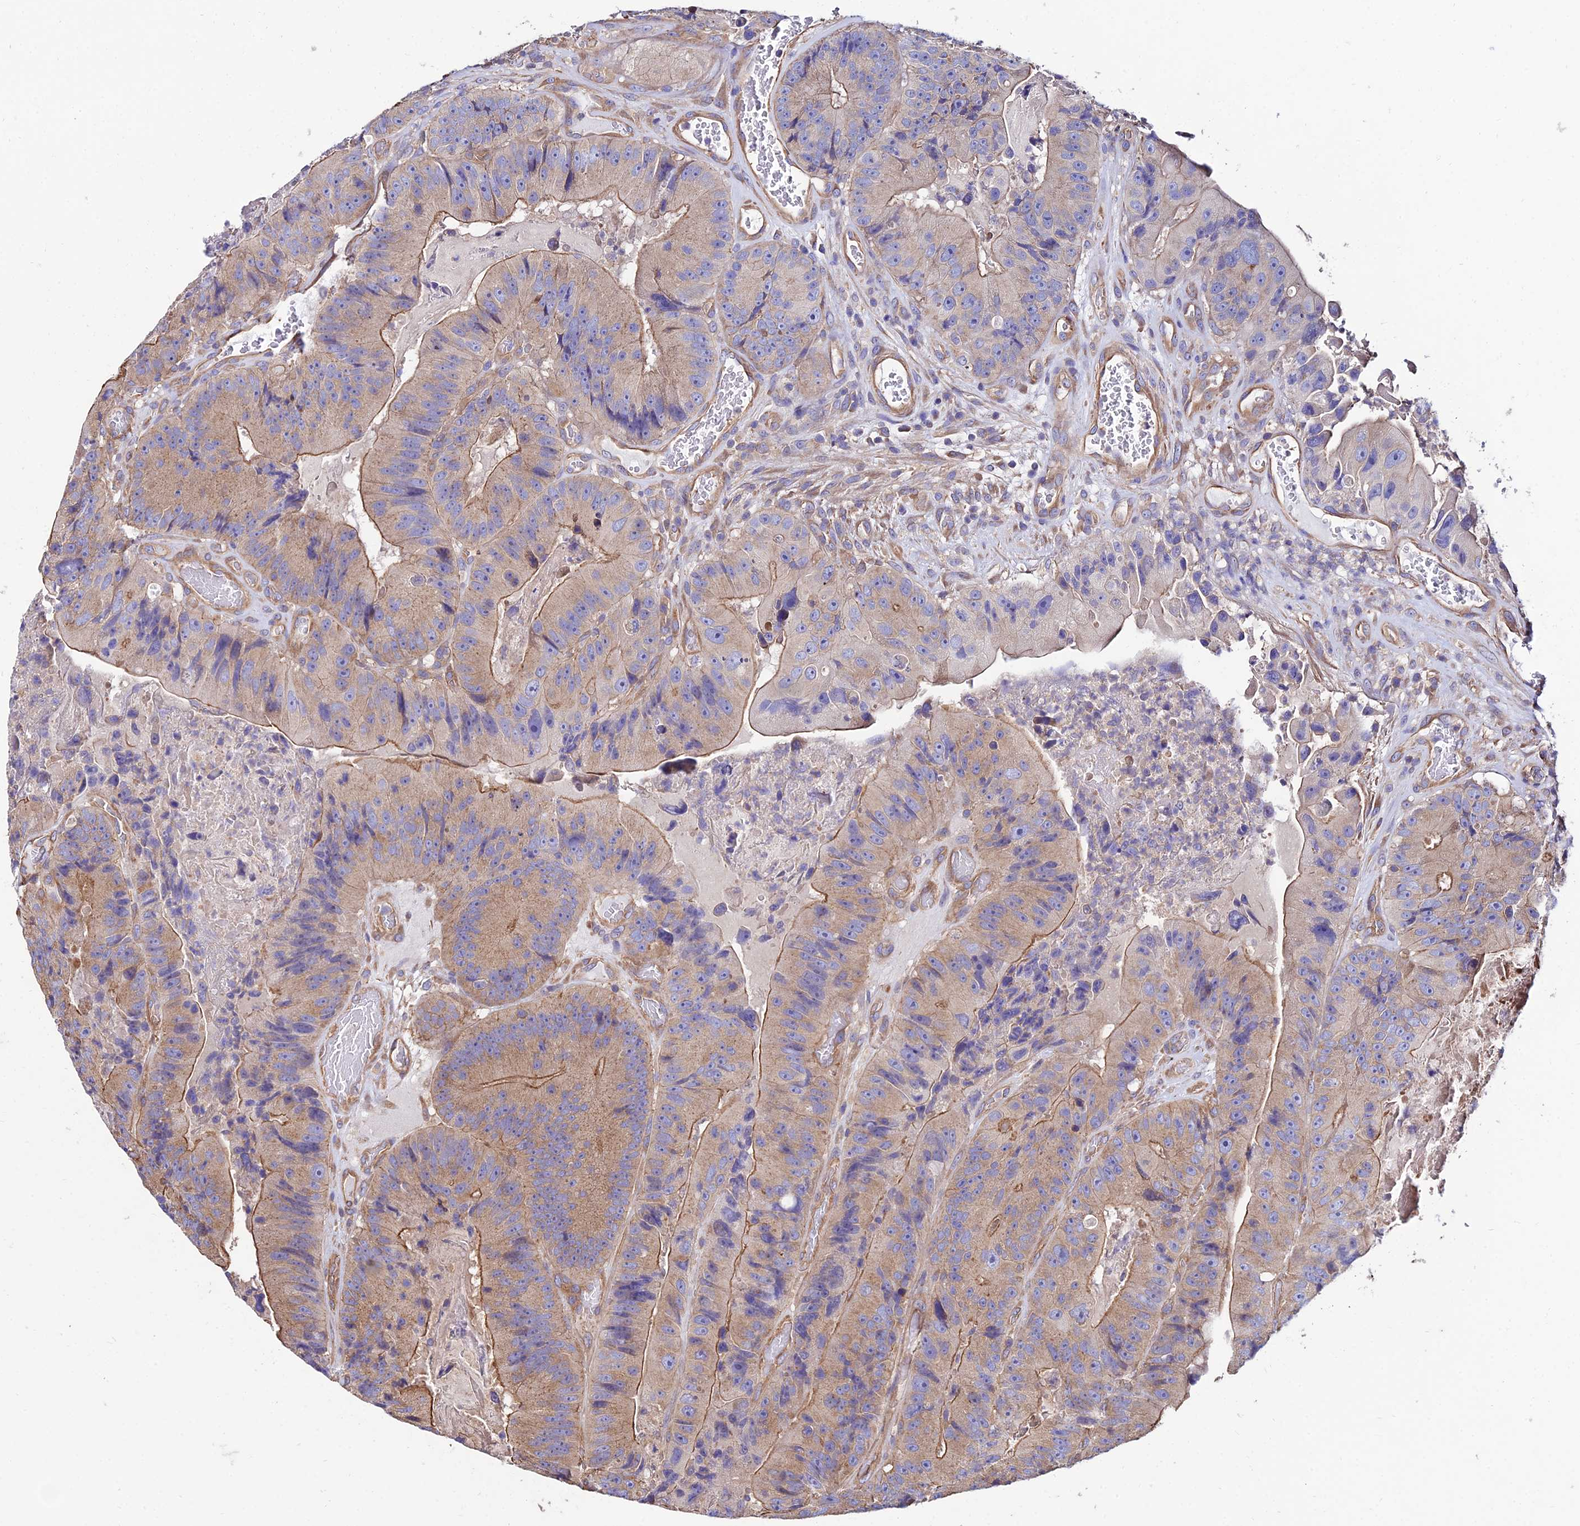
{"staining": {"intensity": "moderate", "quantity": "25%-75%", "location": "cytoplasmic/membranous"}, "tissue": "colorectal cancer", "cell_type": "Tumor cells", "image_type": "cancer", "snomed": [{"axis": "morphology", "description": "Adenocarcinoma, NOS"}, {"axis": "topography", "description": "Colon"}], "caption": "Brown immunohistochemical staining in human colorectal cancer (adenocarcinoma) reveals moderate cytoplasmic/membranous staining in approximately 25%-75% of tumor cells.", "gene": "CALM2", "patient": {"sex": "female", "age": 86}}